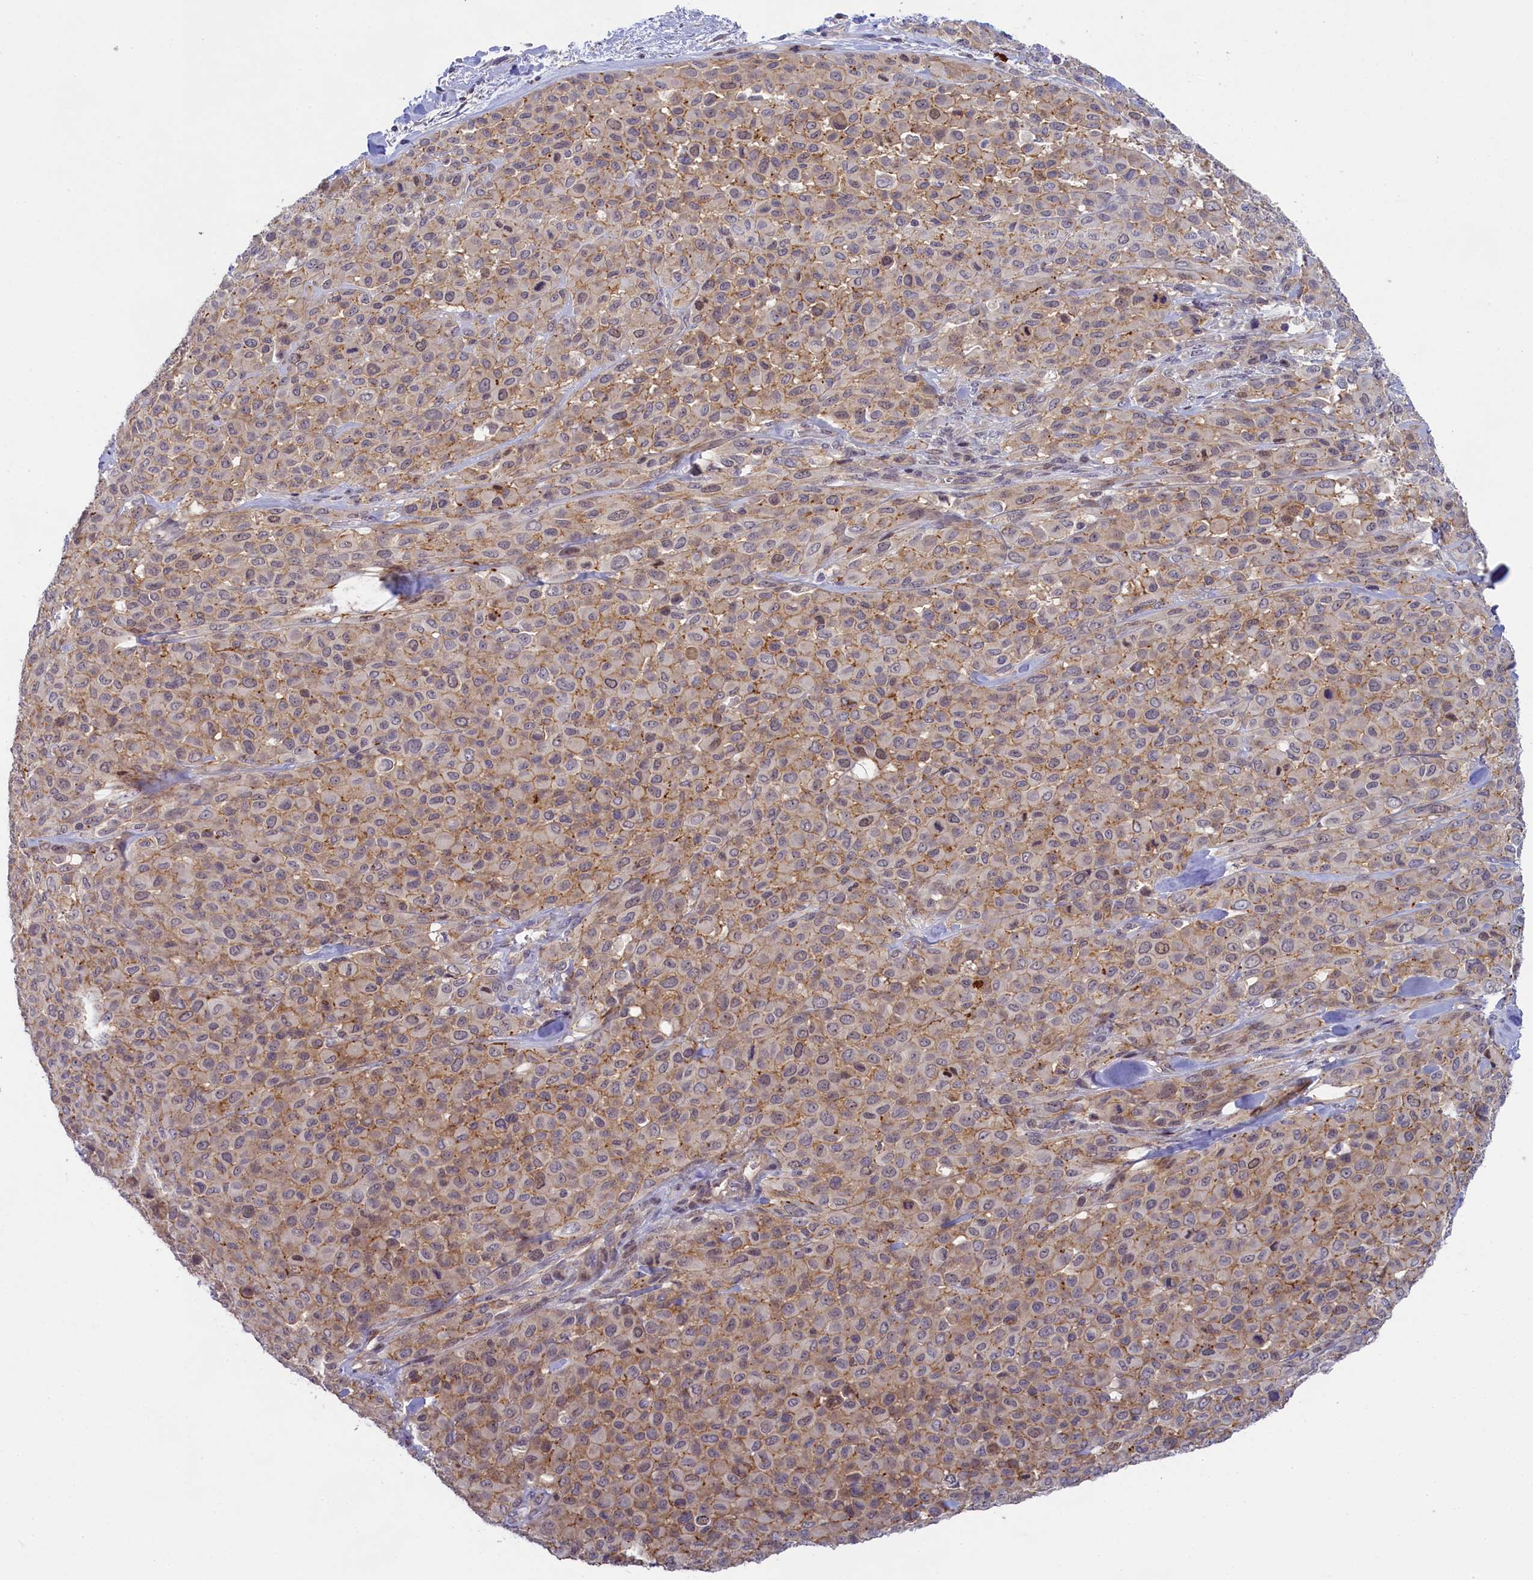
{"staining": {"intensity": "moderate", "quantity": "<25%", "location": "cytoplasmic/membranous"}, "tissue": "melanoma", "cell_type": "Tumor cells", "image_type": "cancer", "snomed": [{"axis": "morphology", "description": "Malignant melanoma, Metastatic site"}, {"axis": "topography", "description": "Skin"}], "caption": "Brown immunohistochemical staining in human malignant melanoma (metastatic site) reveals moderate cytoplasmic/membranous positivity in about <25% of tumor cells.", "gene": "CCL23", "patient": {"sex": "female", "age": 81}}